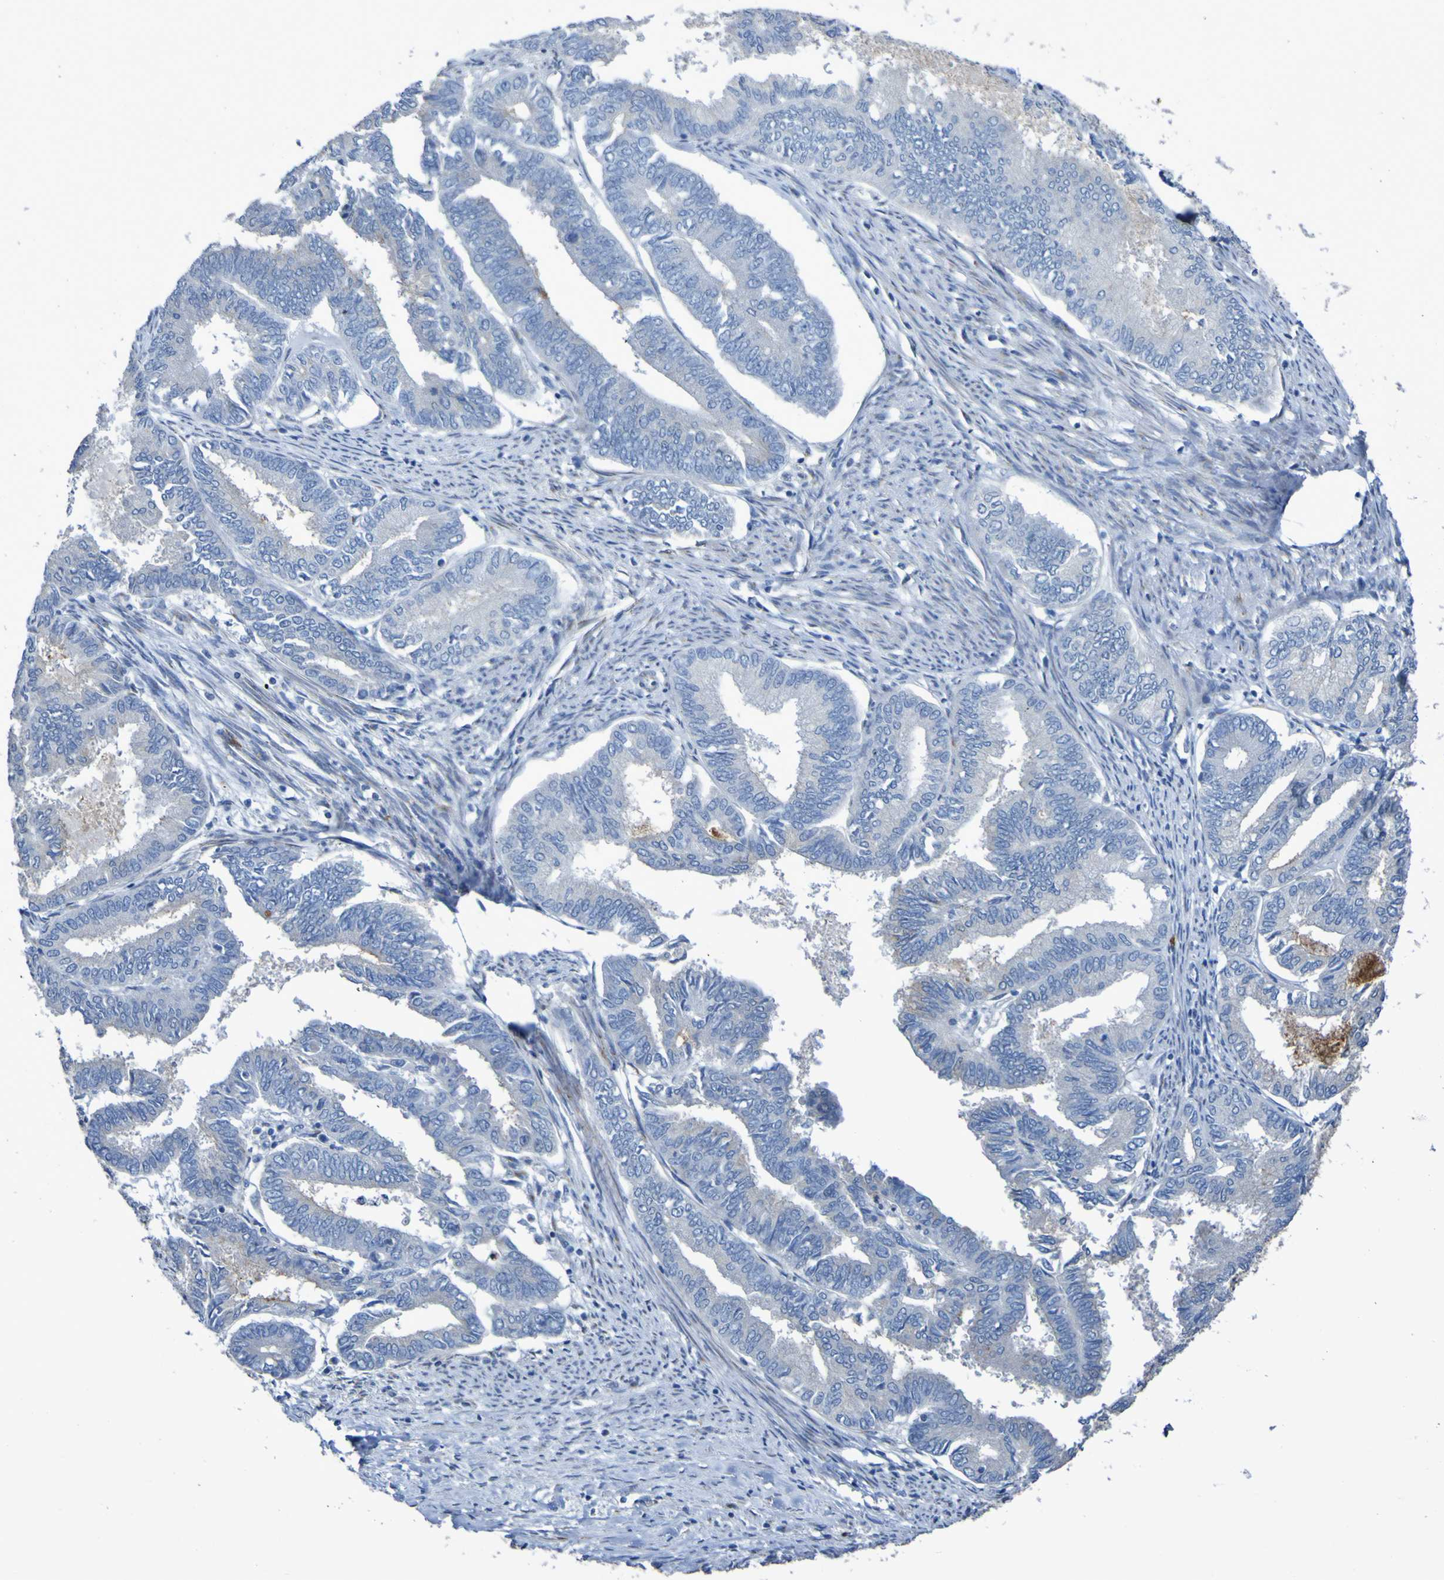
{"staining": {"intensity": "weak", "quantity": "<25%", "location": "cytoplasmic/membranous"}, "tissue": "endometrial cancer", "cell_type": "Tumor cells", "image_type": "cancer", "snomed": [{"axis": "morphology", "description": "Adenocarcinoma, NOS"}, {"axis": "topography", "description": "Endometrium"}], "caption": "Tumor cells are negative for brown protein staining in endometrial cancer (adenocarcinoma).", "gene": "C11orf24", "patient": {"sex": "female", "age": 86}}